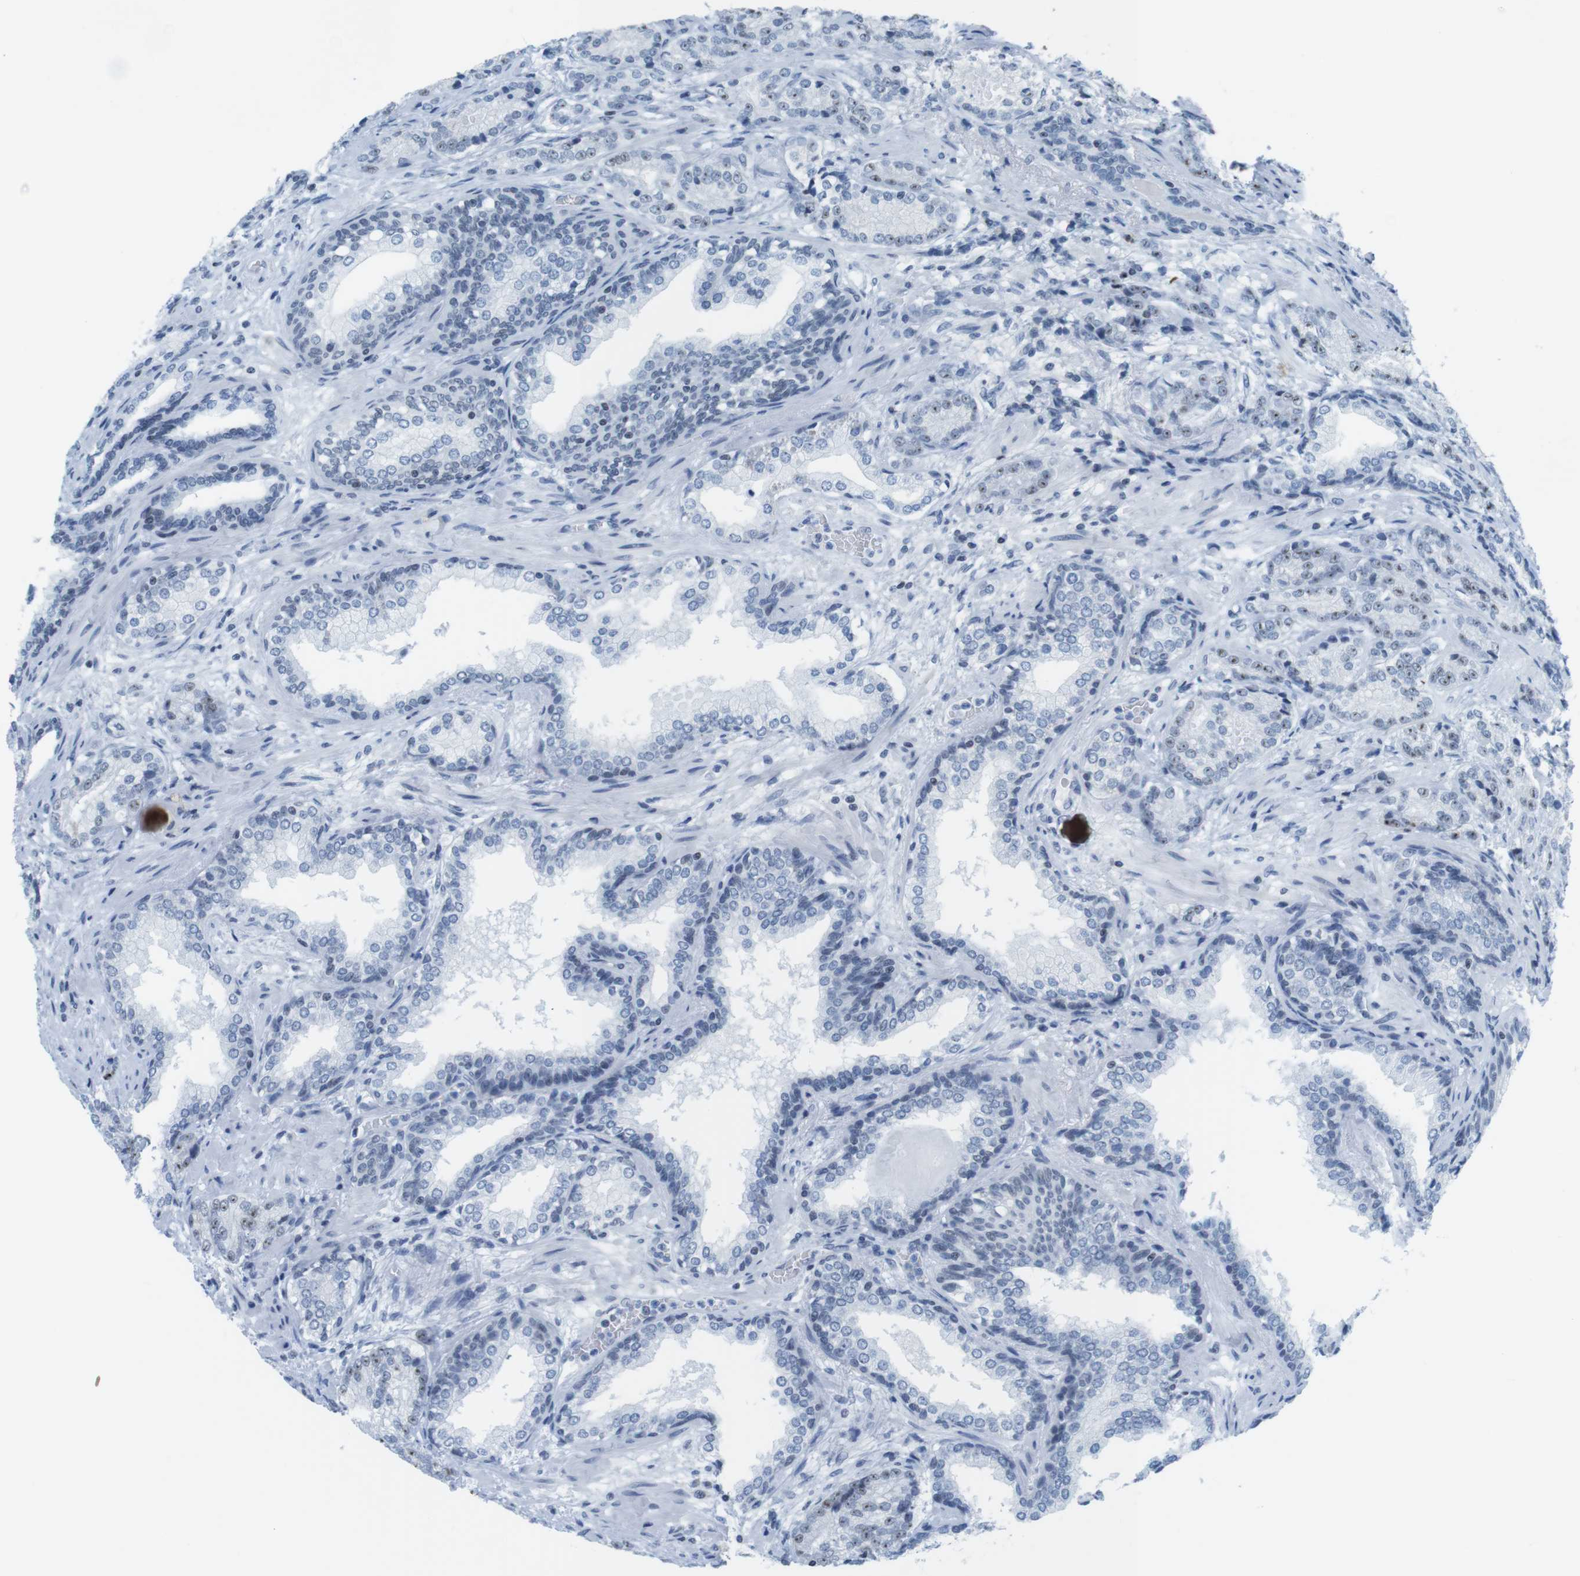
{"staining": {"intensity": "weak", "quantity": "25%-75%", "location": "nuclear"}, "tissue": "prostate cancer", "cell_type": "Tumor cells", "image_type": "cancer", "snomed": [{"axis": "morphology", "description": "Adenocarcinoma, High grade"}, {"axis": "topography", "description": "Prostate"}], "caption": "Human prostate cancer (high-grade adenocarcinoma) stained with a protein marker displays weak staining in tumor cells.", "gene": "NIFK", "patient": {"sex": "male", "age": 61}}